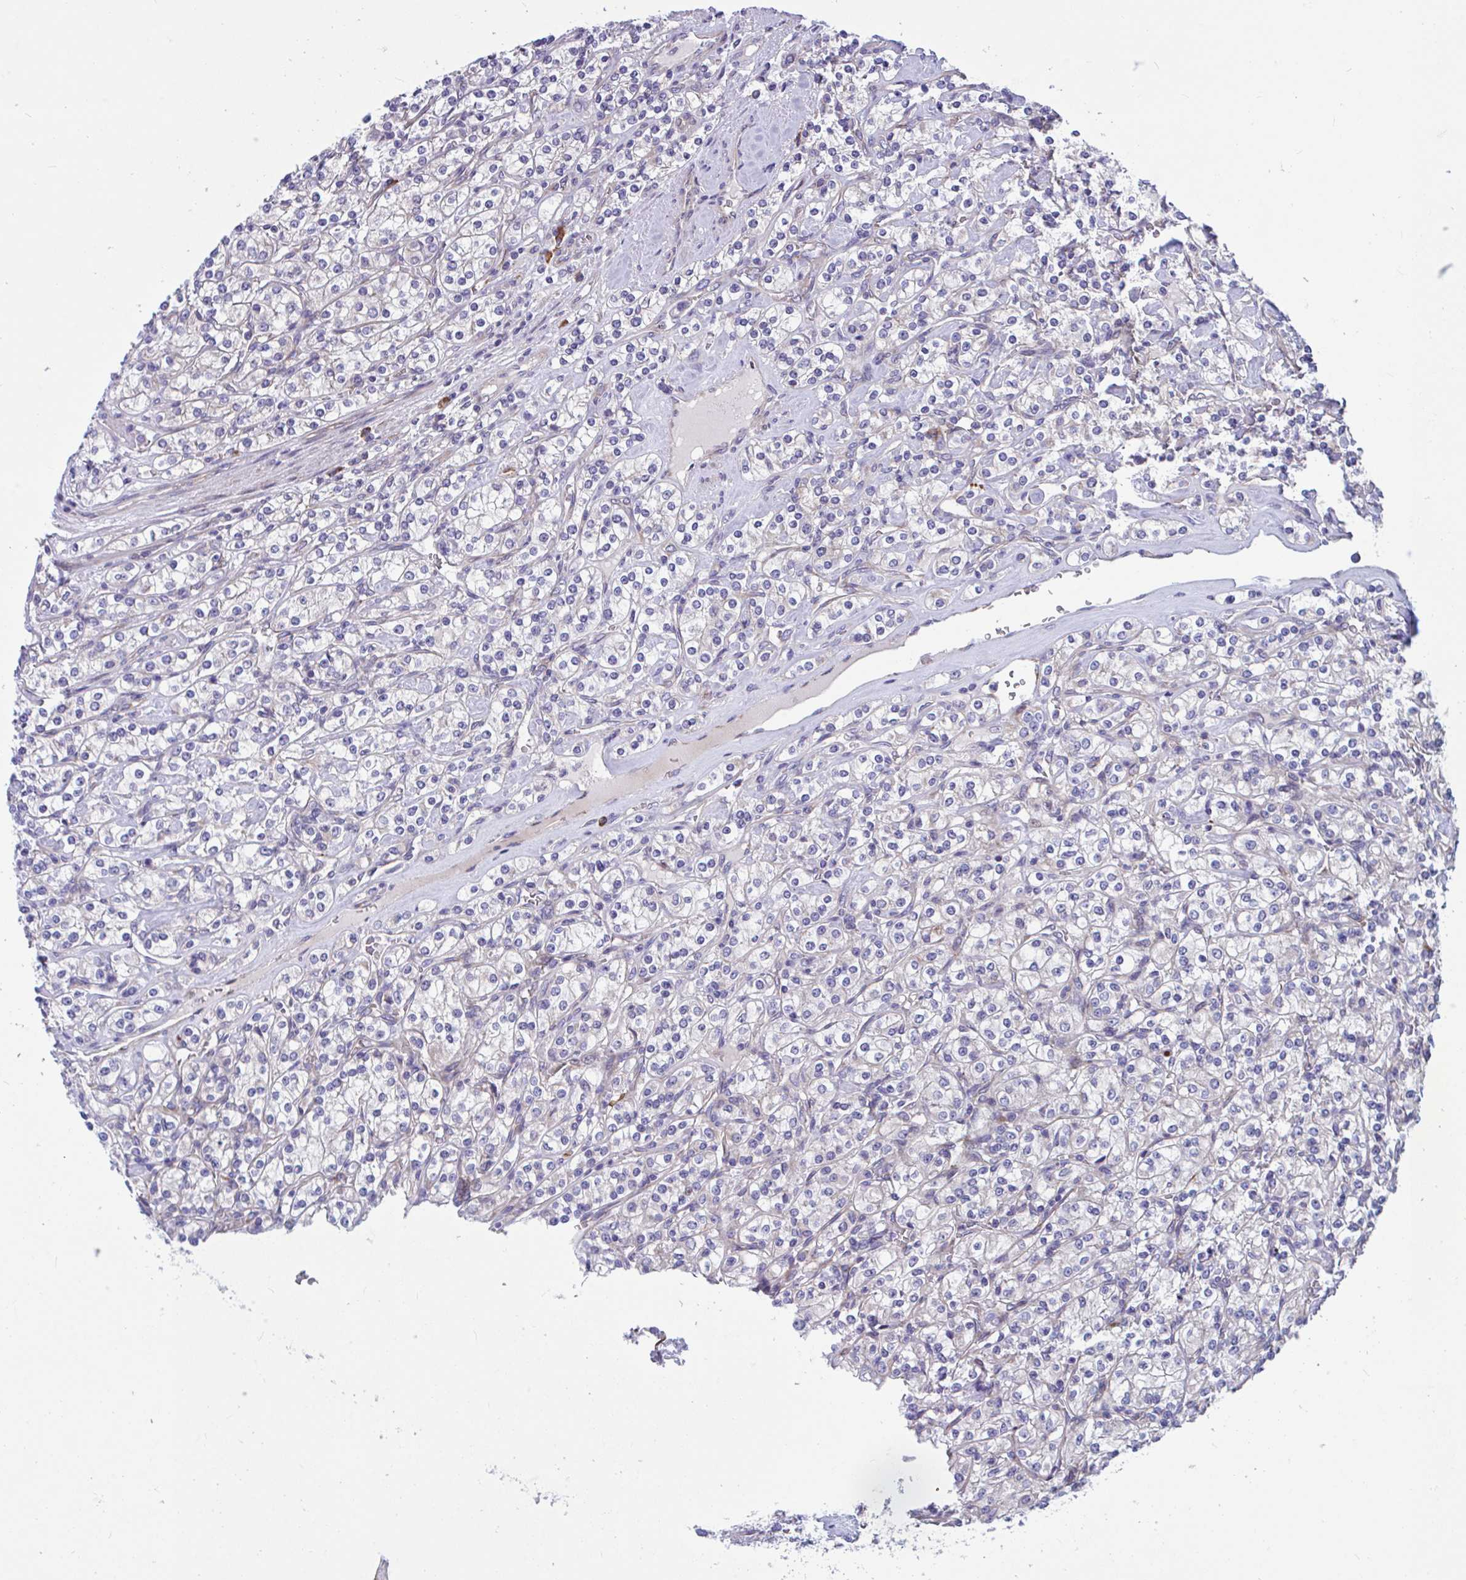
{"staining": {"intensity": "negative", "quantity": "none", "location": "none"}, "tissue": "renal cancer", "cell_type": "Tumor cells", "image_type": "cancer", "snomed": [{"axis": "morphology", "description": "Adenocarcinoma, NOS"}, {"axis": "topography", "description": "Kidney"}], "caption": "Immunohistochemistry histopathology image of neoplastic tissue: renal adenocarcinoma stained with DAB (3,3'-diaminobenzidine) shows no significant protein positivity in tumor cells. Nuclei are stained in blue.", "gene": "WBP1", "patient": {"sex": "male", "age": 77}}